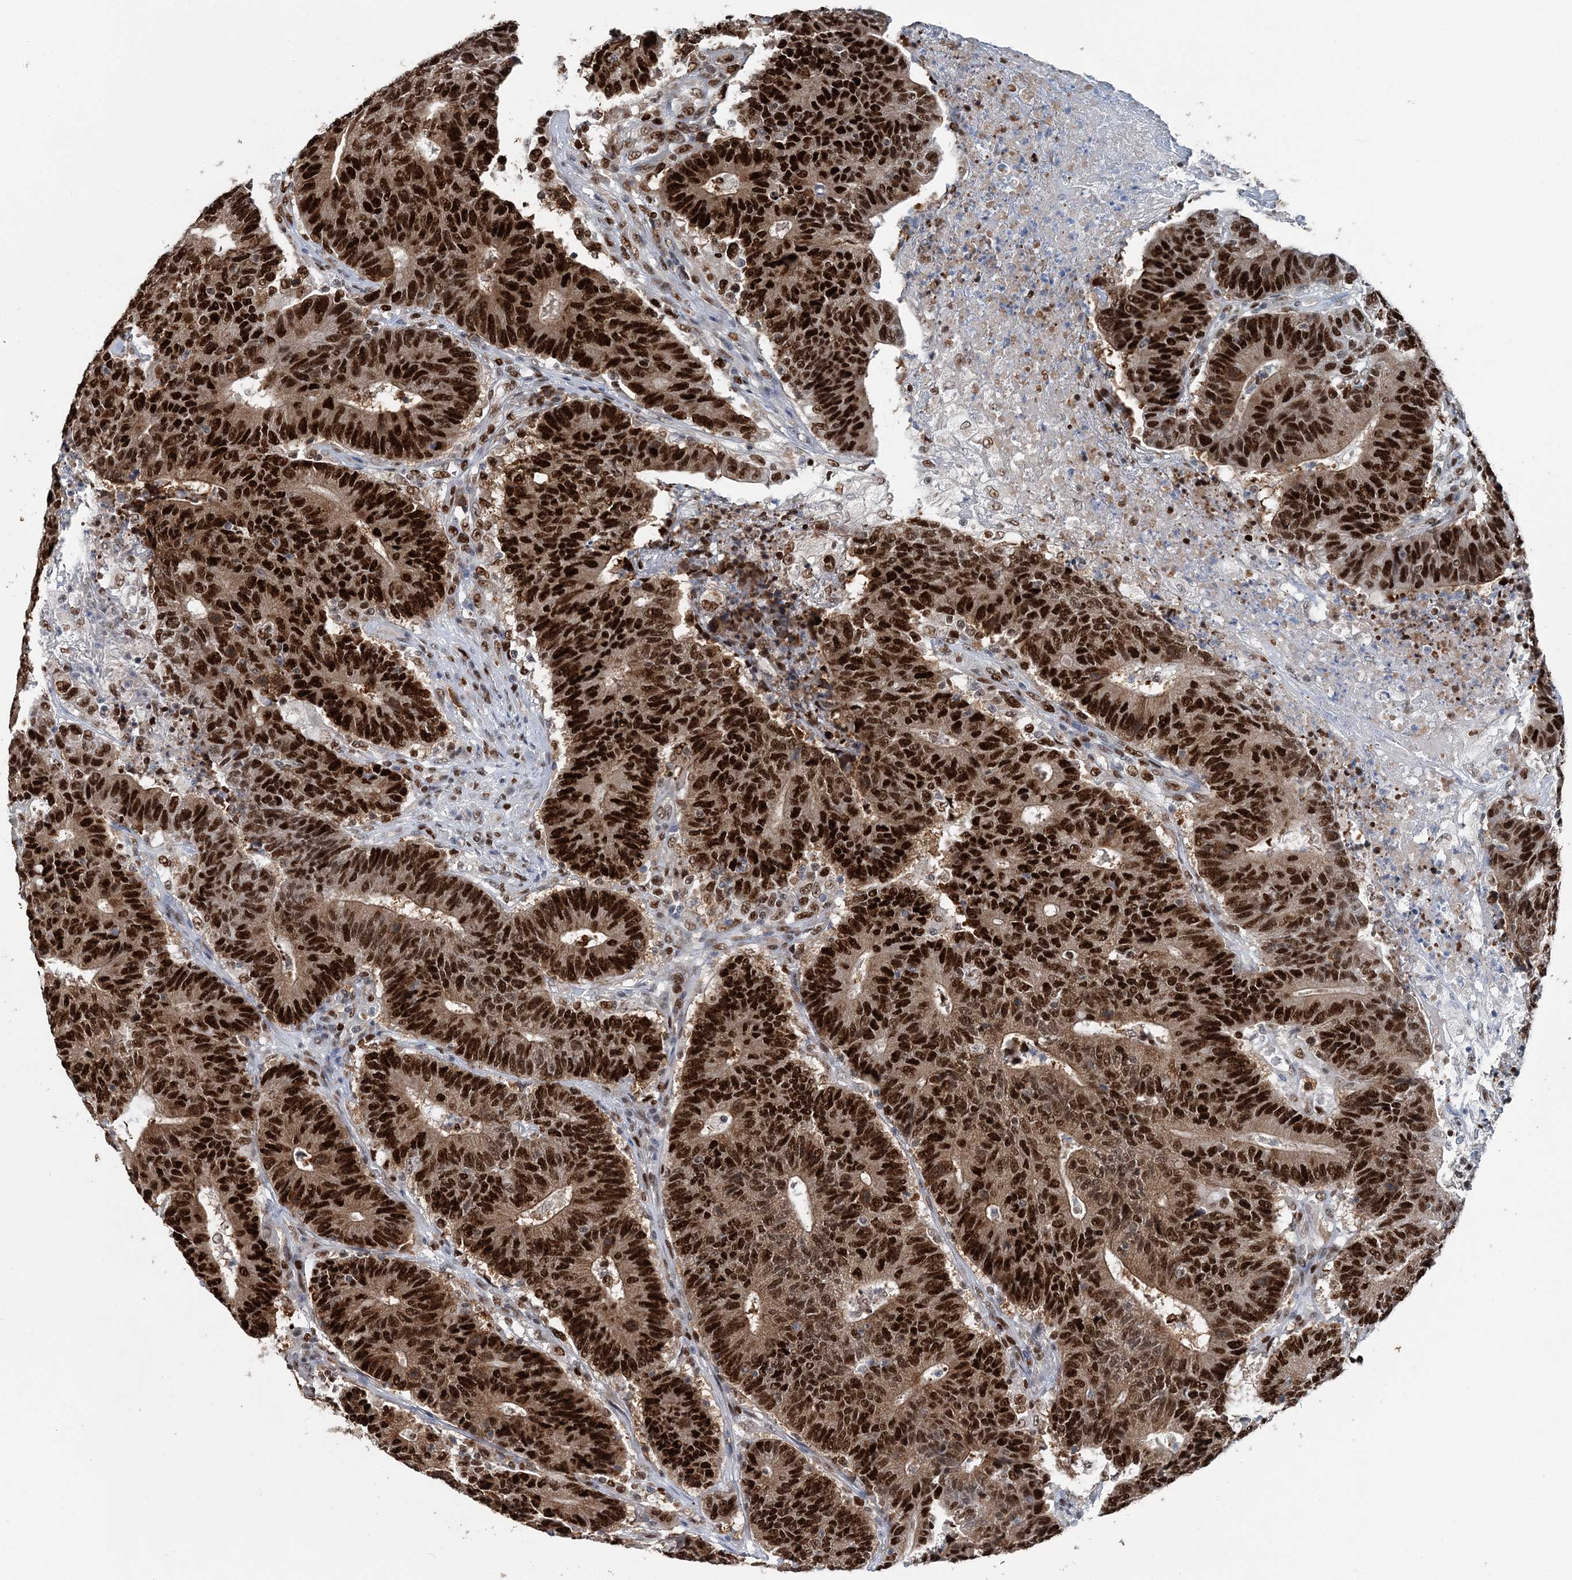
{"staining": {"intensity": "strong", "quantity": ">75%", "location": "nuclear"}, "tissue": "colorectal cancer", "cell_type": "Tumor cells", "image_type": "cancer", "snomed": [{"axis": "morphology", "description": "Normal tissue, NOS"}, {"axis": "morphology", "description": "Adenocarcinoma, NOS"}, {"axis": "topography", "description": "Colon"}], "caption": "Immunohistochemistry (IHC) image of colorectal cancer (adenocarcinoma) stained for a protein (brown), which exhibits high levels of strong nuclear expression in about >75% of tumor cells.", "gene": "HAT1", "patient": {"sex": "female", "age": 75}}